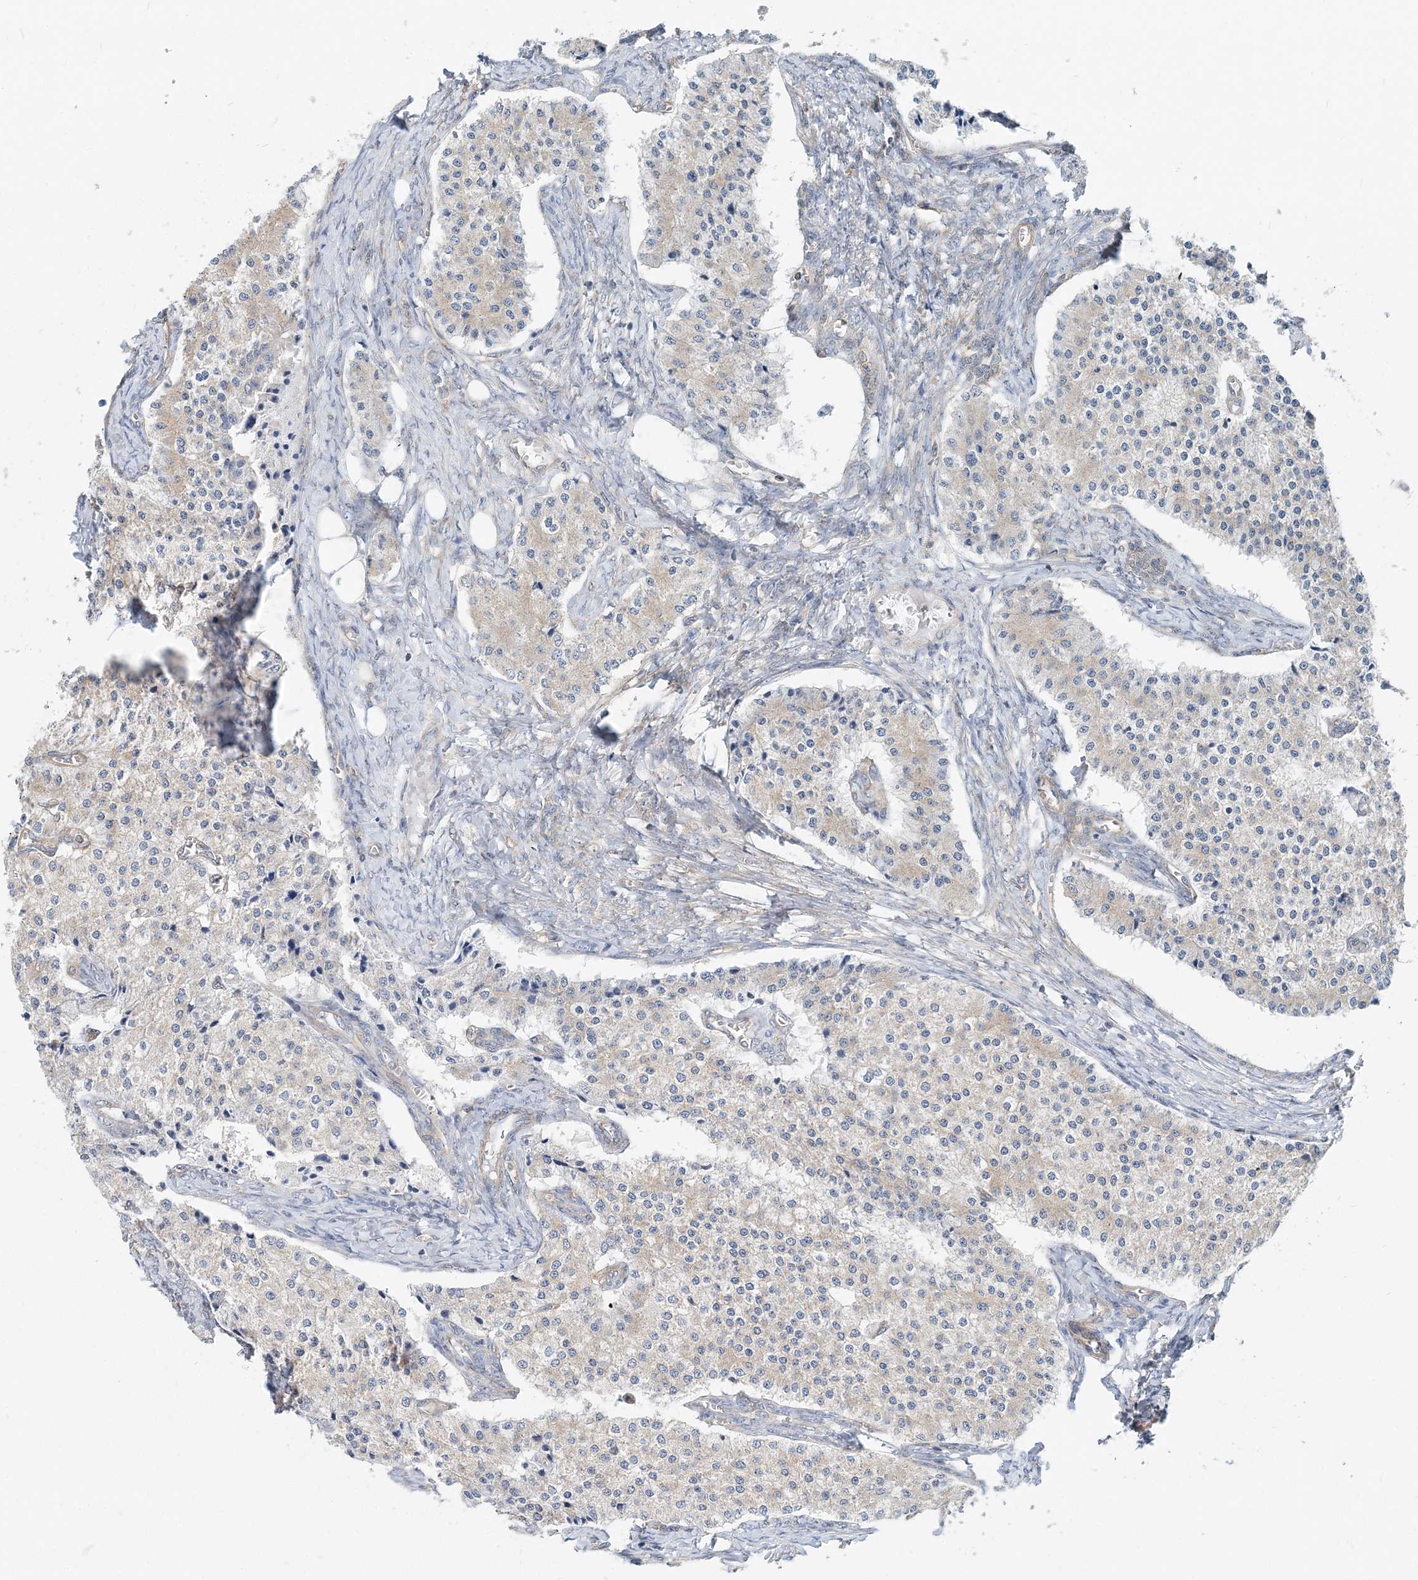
{"staining": {"intensity": "negative", "quantity": "none", "location": "none"}, "tissue": "carcinoid", "cell_type": "Tumor cells", "image_type": "cancer", "snomed": [{"axis": "morphology", "description": "Carcinoid, malignant, NOS"}, {"axis": "topography", "description": "Colon"}], "caption": "The micrograph shows no significant staining in tumor cells of carcinoid.", "gene": "MOB4", "patient": {"sex": "female", "age": 52}}